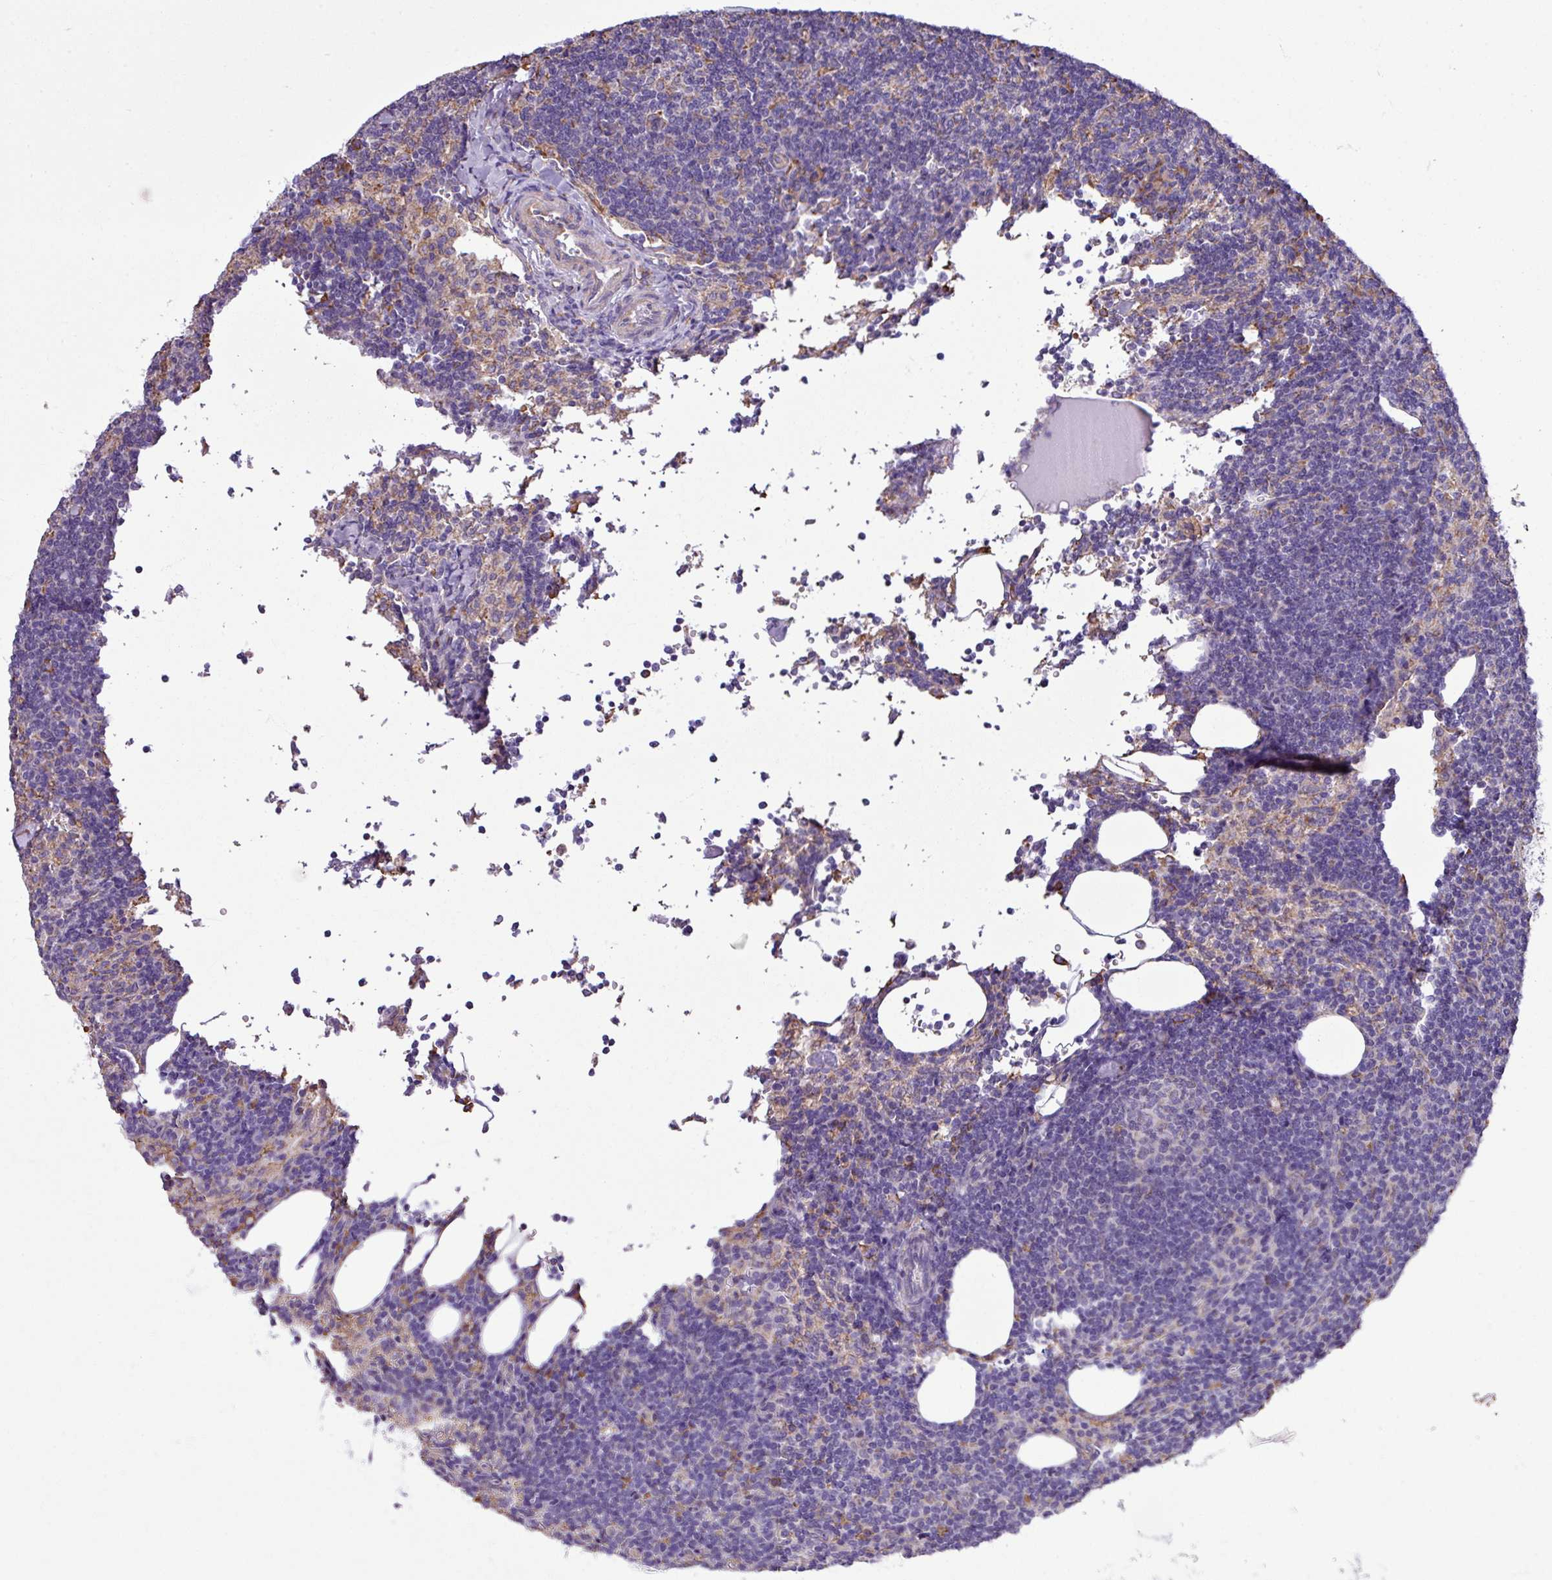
{"staining": {"intensity": "moderate", "quantity": "<25%", "location": "cytoplasmic/membranous"}, "tissue": "lymph node", "cell_type": "Germinal center cells", "image_type": "normal", "snomed": [{"axis": "morphology", "description": "Normal tissue, NOS"}, {"axis": "topography", "description": "Lymph node"}], "caption": "This histopathology image shows immunohistochemistry (IHC) staining of benign lymph node, with low moderate cytoplasmic/membranous positivity in about <25% of germinal center cells.", "gene": "ZSCAN5A", "patient": {"sex": "female", "age": 52}}